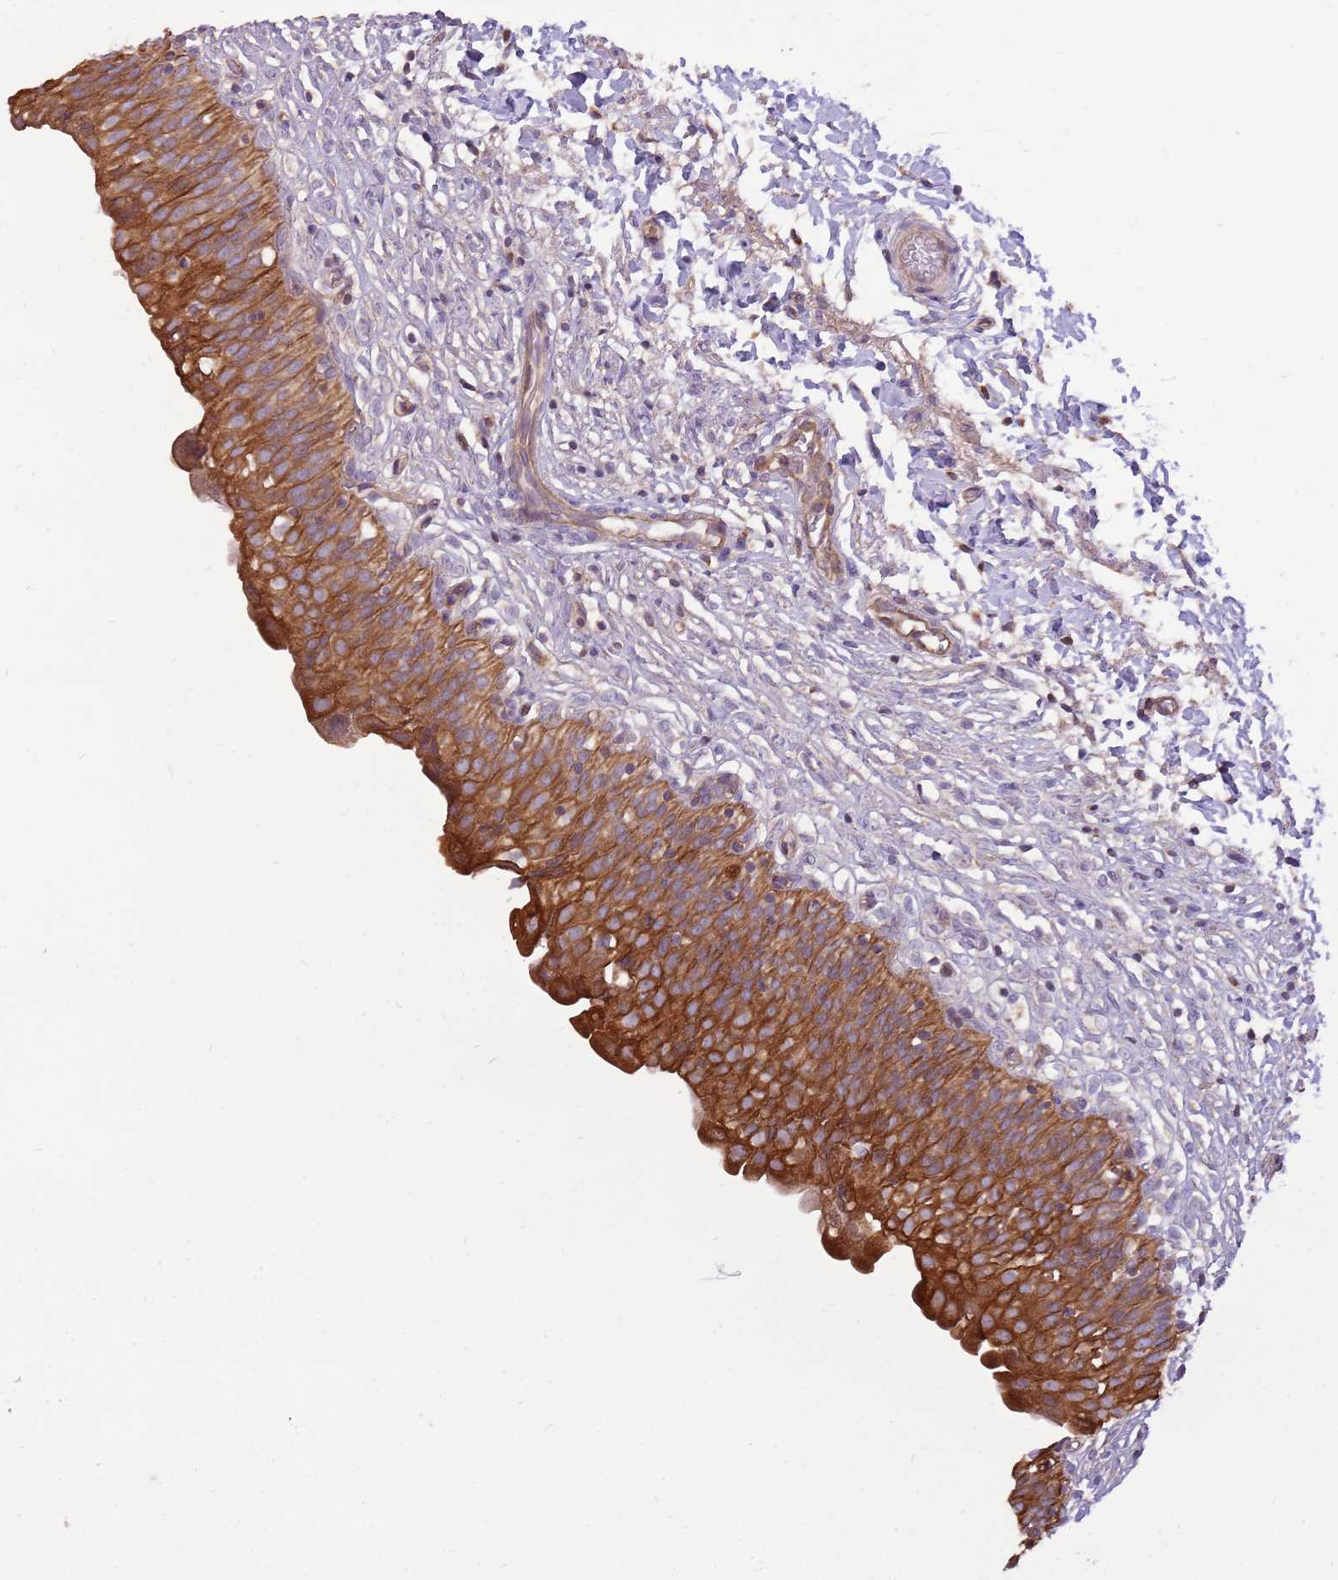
{"staining": {"intensity": "strong", "quantity": ">75%", "location": "cytoplasmic/membranous"}, "tissue": "urinary bladder", "cell_type": "Urothelial cells", "image_type": "normal", "snomed": [{"axis": "morphology", "description": "Normal tissue, NOS"}, {"axis": "topography", "description": "Urinary bladder"}], "caption": "Protein staining of unremarkable urinary bladder displays strong cytoplasmic/membranous staining in approximately >75% of urothelial cells.", "gene": "WASHC4", "patient": {"sex": "male", "age": 55}}